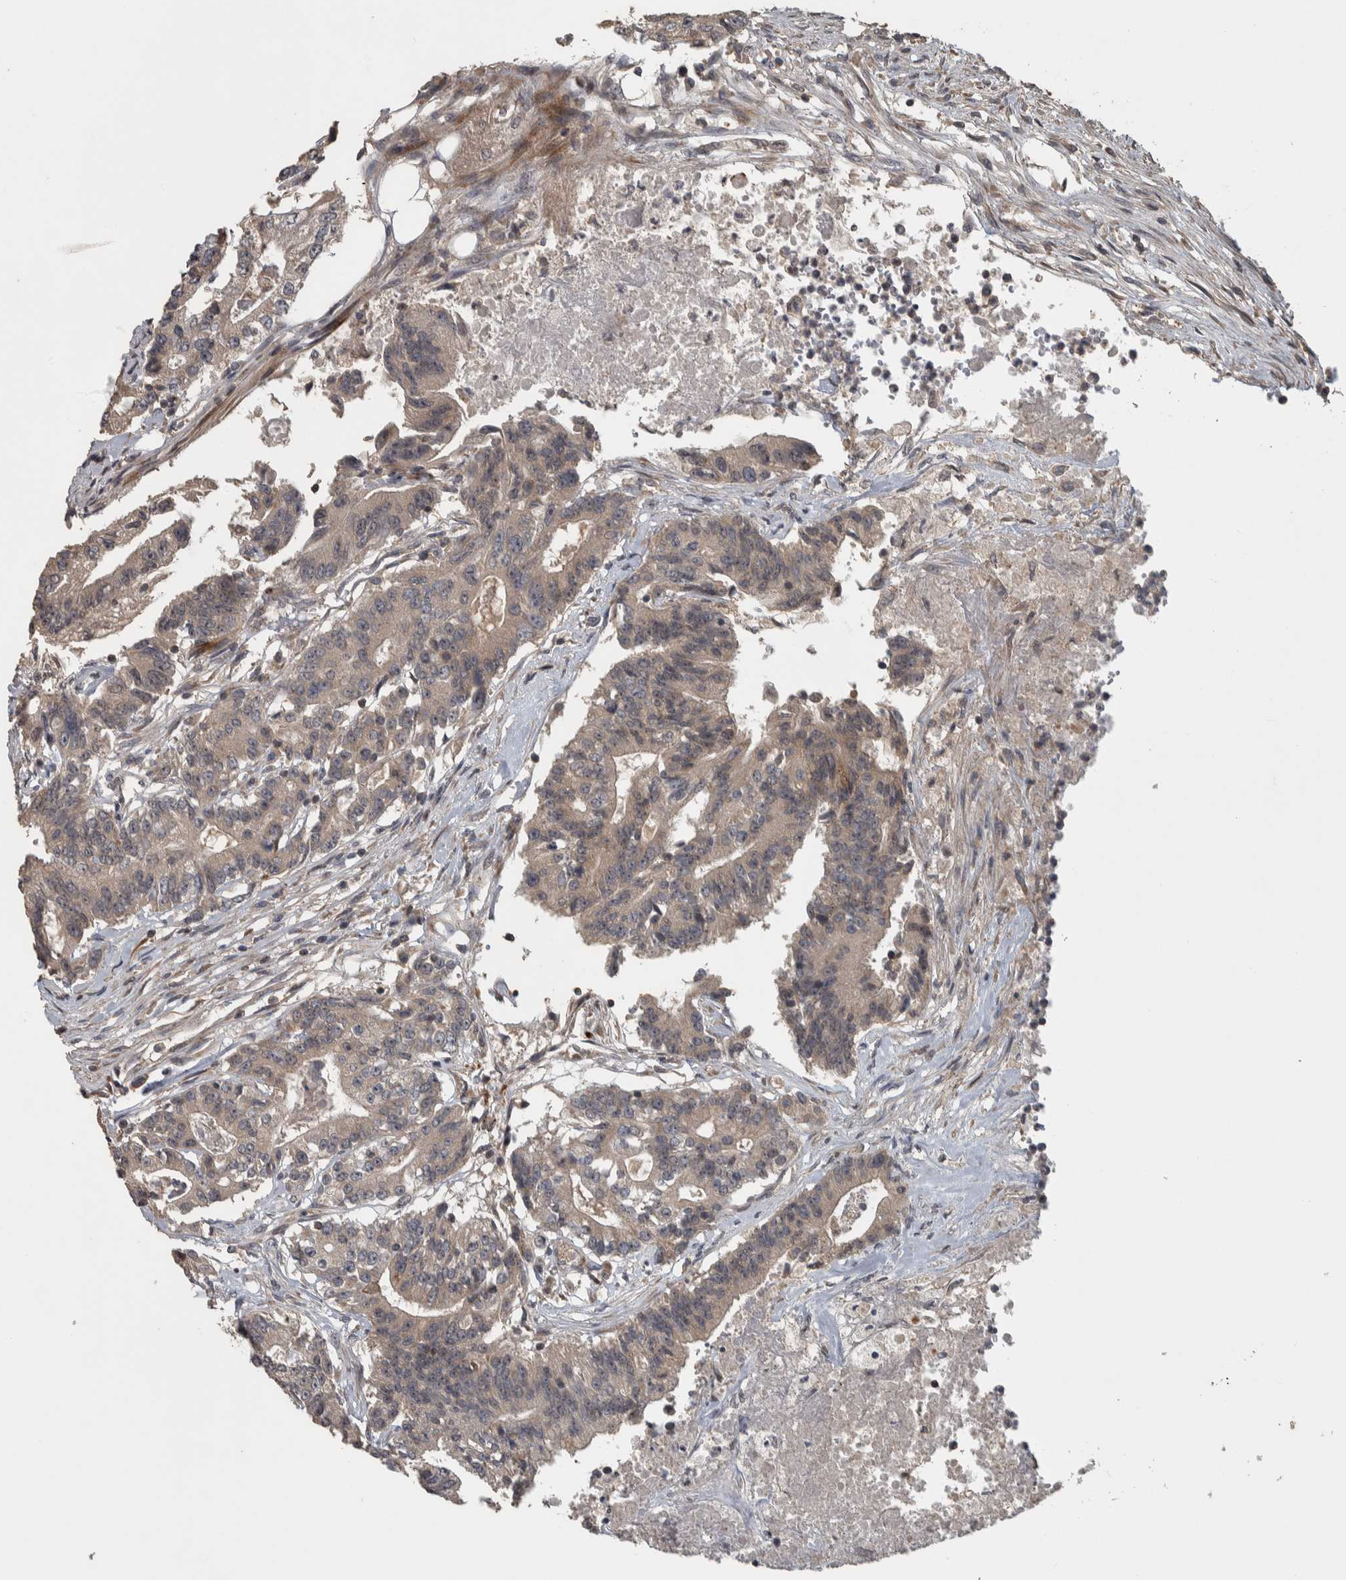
{"staining": {"intensity": "weak", "quantity": "25%-75%", "location": "cytoplasmic/membranous"}, "tissue": "colorectal cancer", "cell_type": "Tumor cells", "image_type": "cancer", "snomed": [{"axis": "morphology", "description": "Adenocarcinoma, NOS"}, {"axis": "topography", "description": "Colon"}], "caption": "A photomicrograph of human colorectal adenocarcinoma stained for a protein demonstrates weak cytoplasmic/membranous brown staining in tumor cells.", "gene": "ERAL1", "patient": {"sex": "female", "age": 77}}